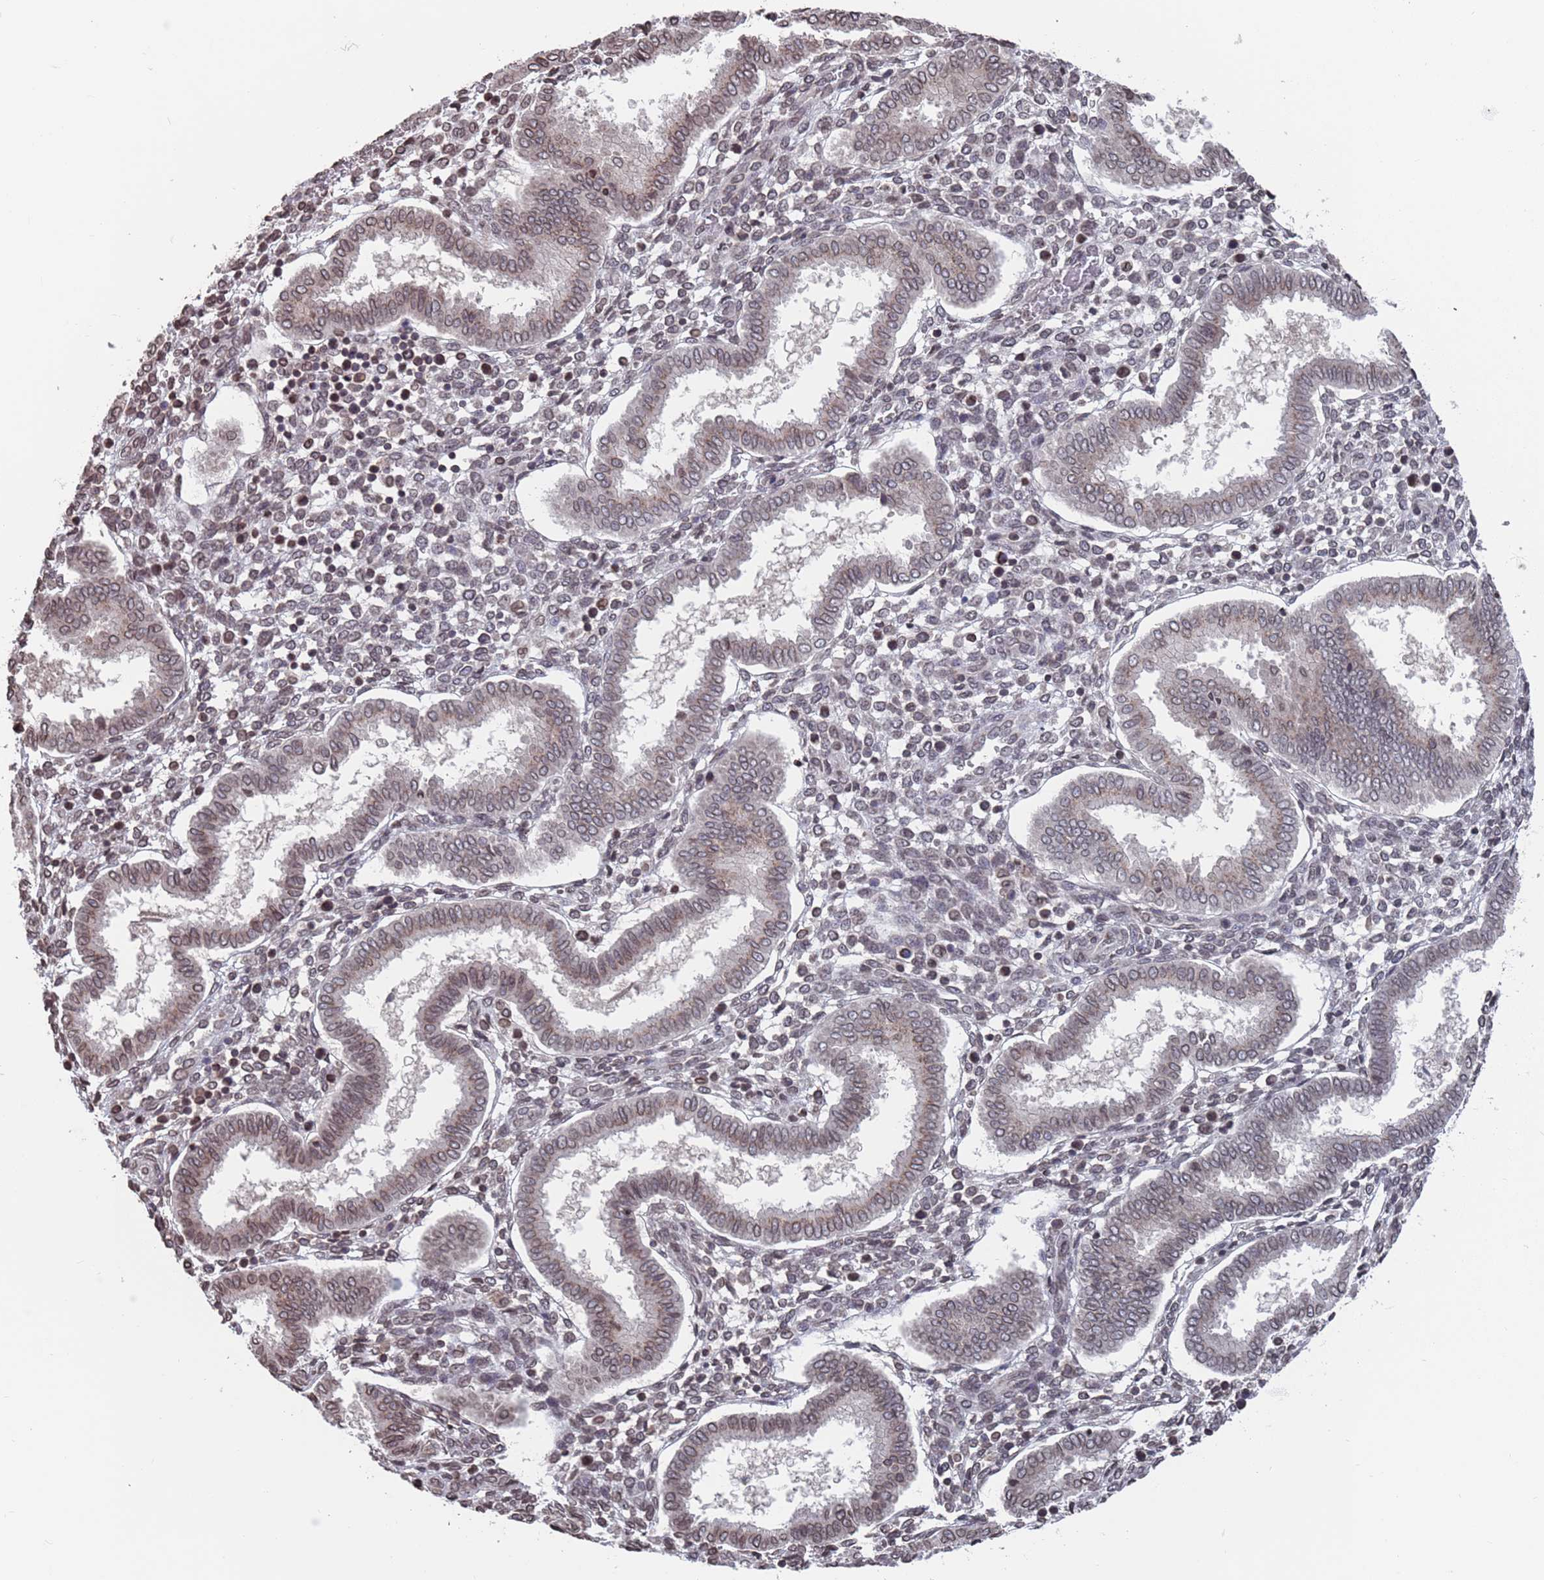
{"staining": {"intensity": "weak", "quantity": "25%-75%", "location": "nuclear"}, "tissue": "endometrium", "cell_type": "Cells in endometrial stroma", "image_type": "normal", "snomed": [{"axis": "morphology", "description": "Normal tissue, NOS"}, {"axis": "topography", "description": "Endometrium"}], "caption": "Immunohistochemistry (IHC) (DAB) staining of normal human endometrium reveals weak nuclear protein expression in approximately 25%-75% of cells in endometrial stroma.", "gene": "SDHAF3", "patient": {"sex": "female", "age": 24}}